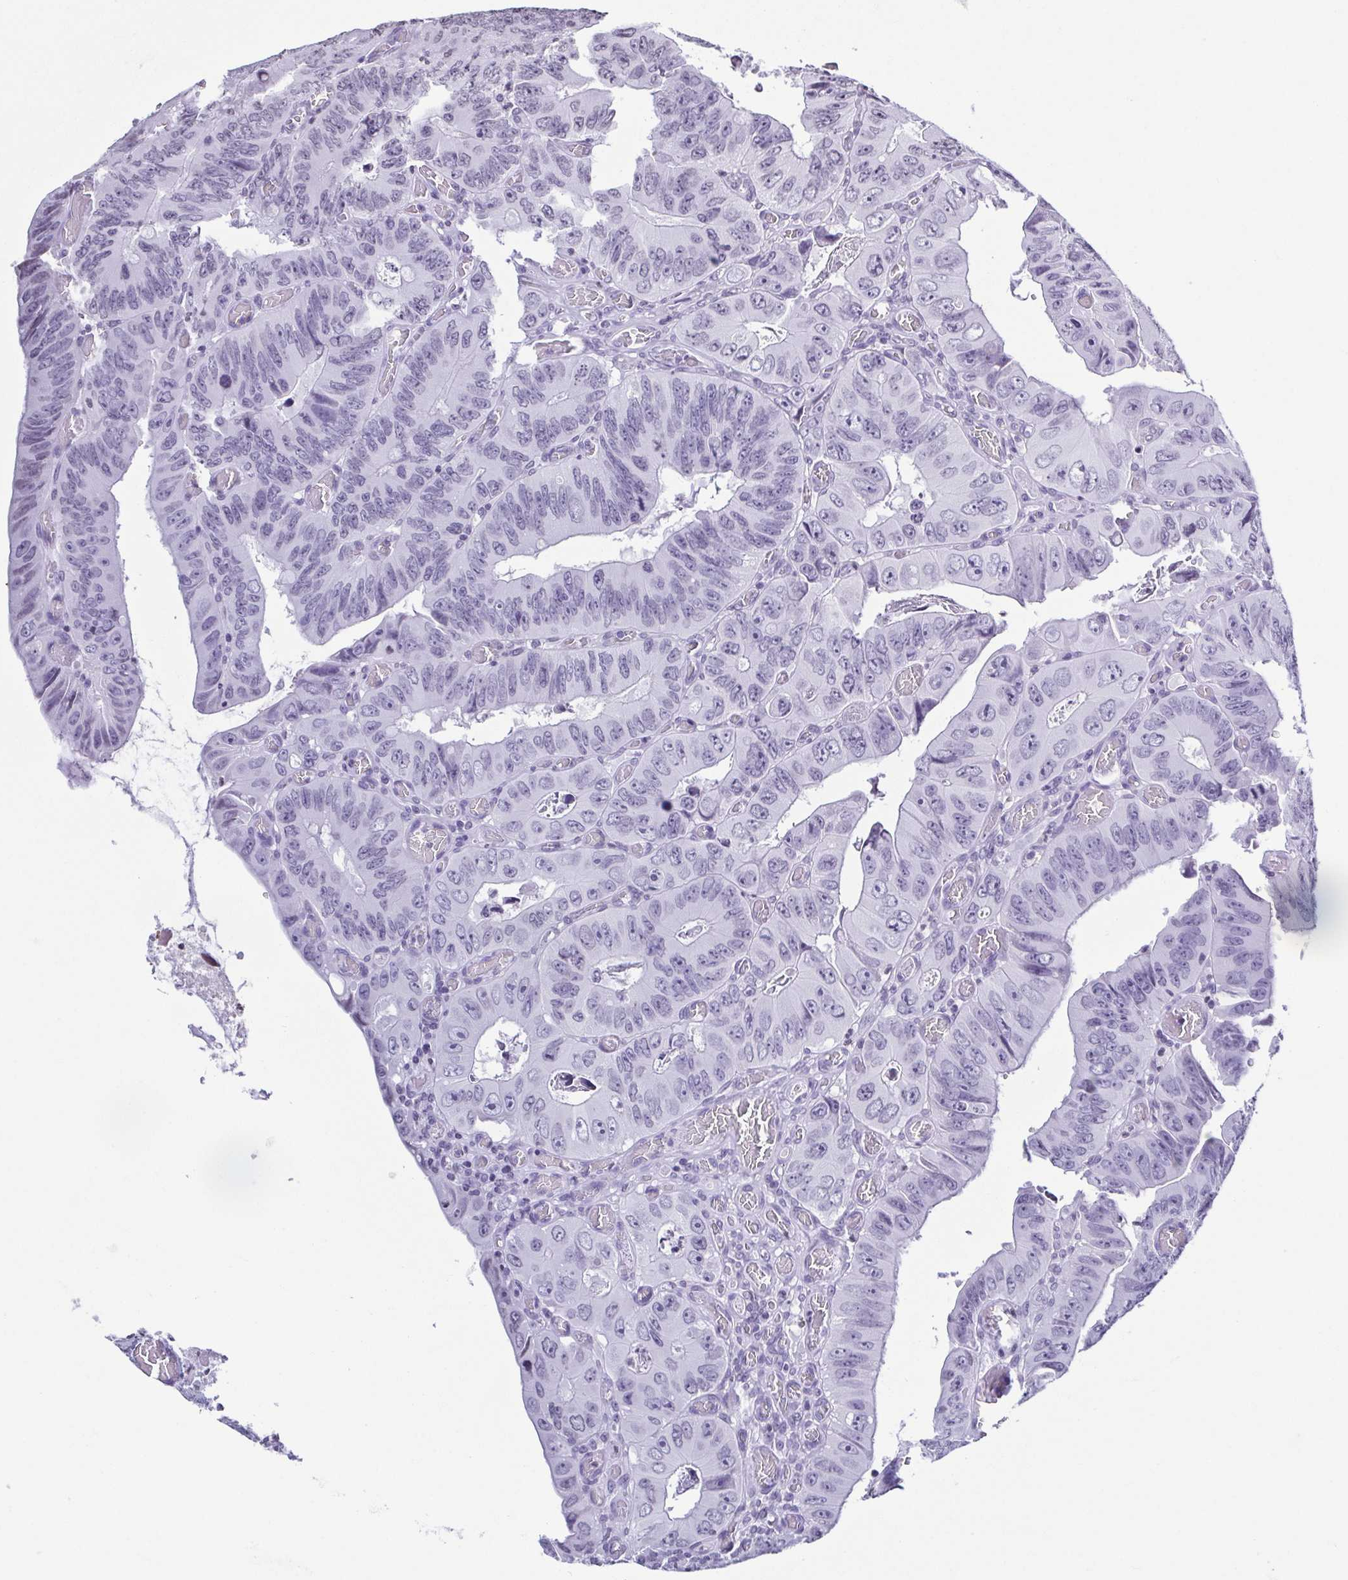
{"staining": {"intensity": "negative", "quantity": "none", "location": "none"}, "tissue": "colorectal cancer", "cell_type": "Tumor cells", "image_type": "cancer", "snomed": [{"axis": "morphology", "description": "Adenocarcinoma, NOS"}, {"axis": "topography", "description": "Colon"}], "caption": "Tumor cells show no significant protein expression in colorectal cancer (adenocarcinoma).", "gene": "VCY1B", "patient": {"sex": "female", "age": 84}}